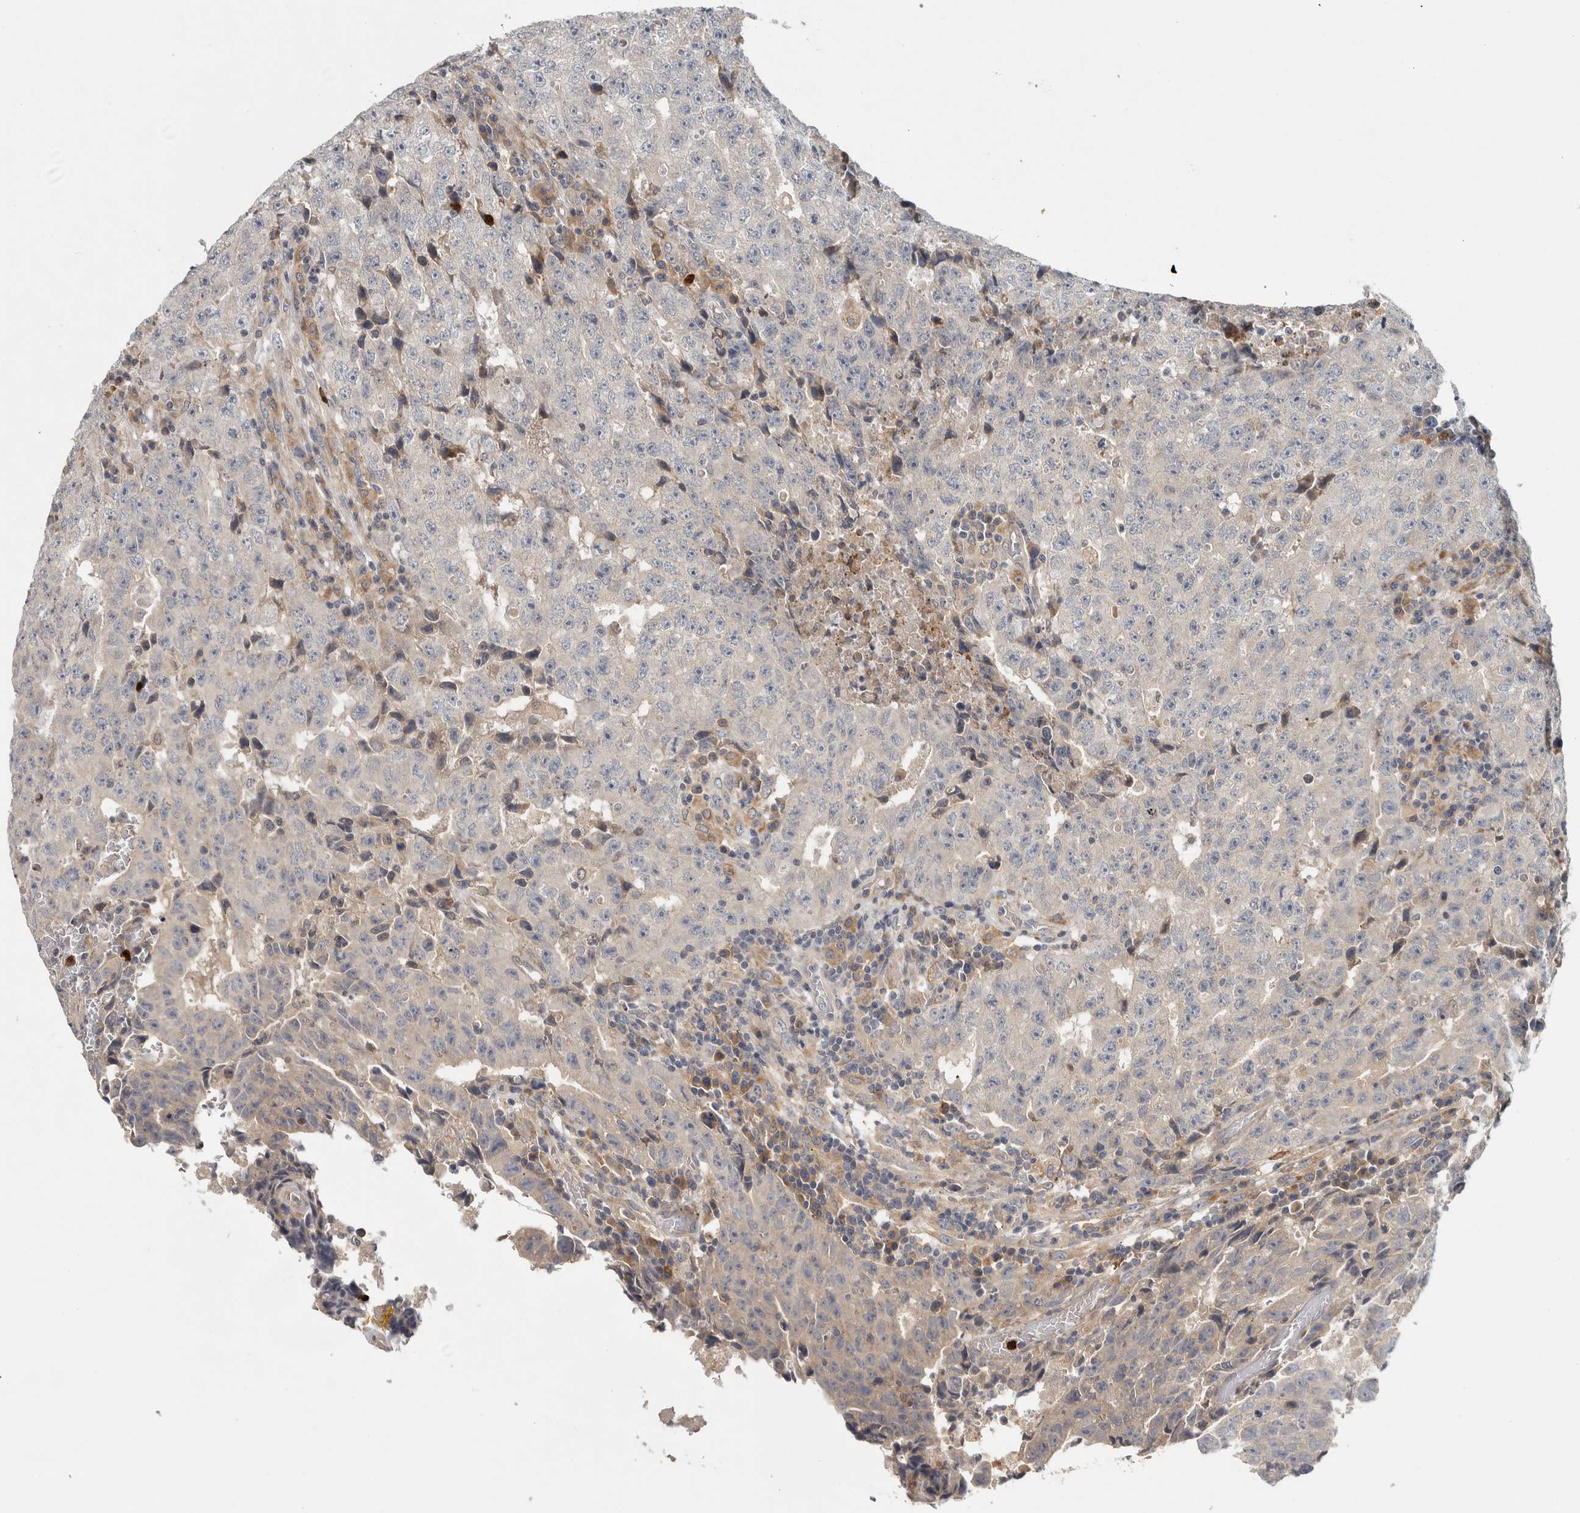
{"staining": {"intensity": "negative", "quantity": "none", "location": "none"}, "tissue": "testis cancer", "cell_type": "Tumor cells", "image_type": "cancer", "snomed": [{"axis": "morphology", "description": "Necrosis, NOS"}, {"axis": "morphology", "description": "Carcinoma, Embryonal, NOS"}, {"axis": "topography", "description": "Testis"}], "caption": "Protein analysis of testis embryonal carcinoma demonstrates no significant expression in tumor cells.", "gene": "ADPRM", "patient": {"sex": "male", "age": 19}}